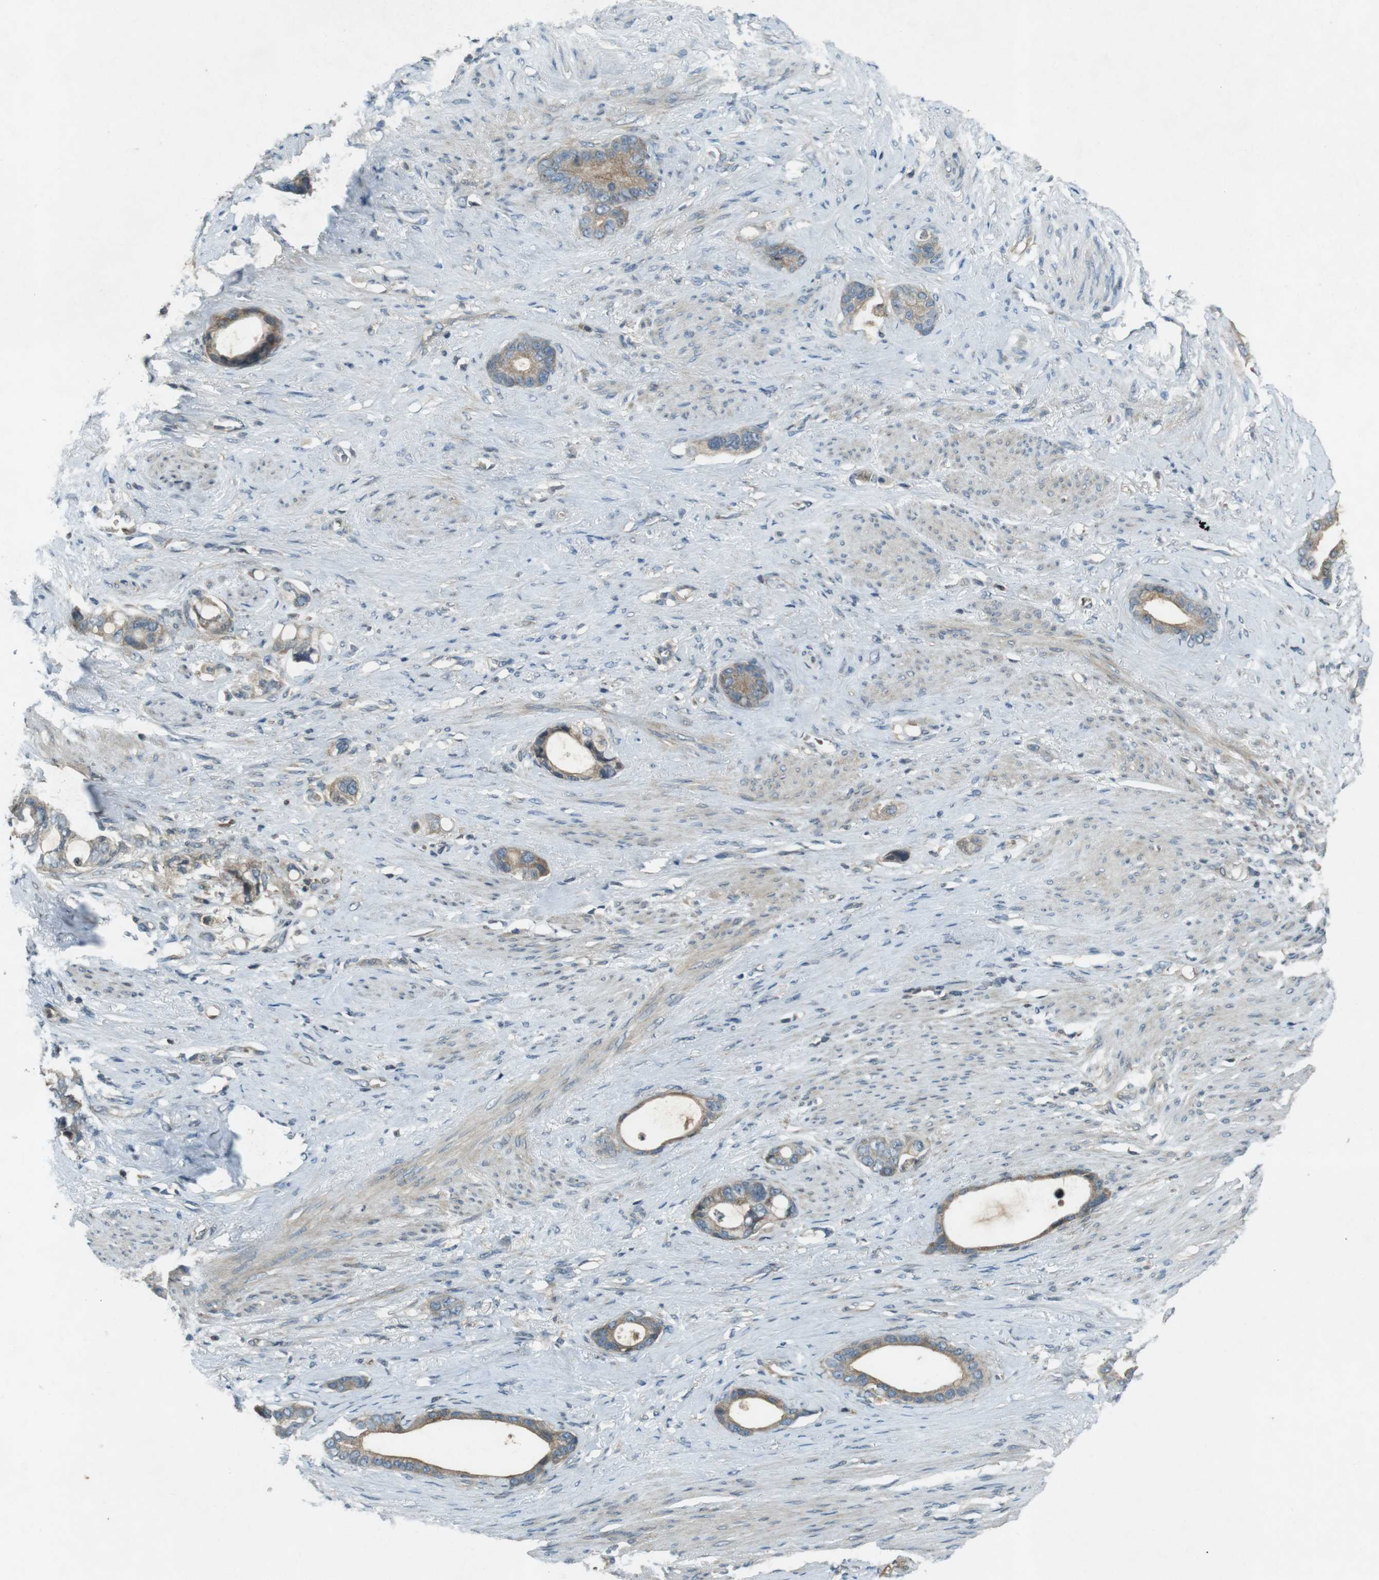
{"staining": {"intensity": "weak", "quantity": ">75%", "location": "cytoplasmic/membranous"}, "tissue": "stomach cancer", "cell_type": "Tumor cells", "image_type": "cancer", "snomed": [{"axis": "morphology", "description": "Adenocarcinoma, NOS"}, {"axis": "topography", "description": "Stomach"}], "caption": "Protein expression analysis of human adenocarcinoma (stomach) reveals weak cytoplasmic/membranous positivity in approximately >75% of tumor cells. Ihc stains the protein of interest in brown and the nuclei are stained blue.", "gene": "ZYX", "patient": {"sex": "female", "age": 75}}